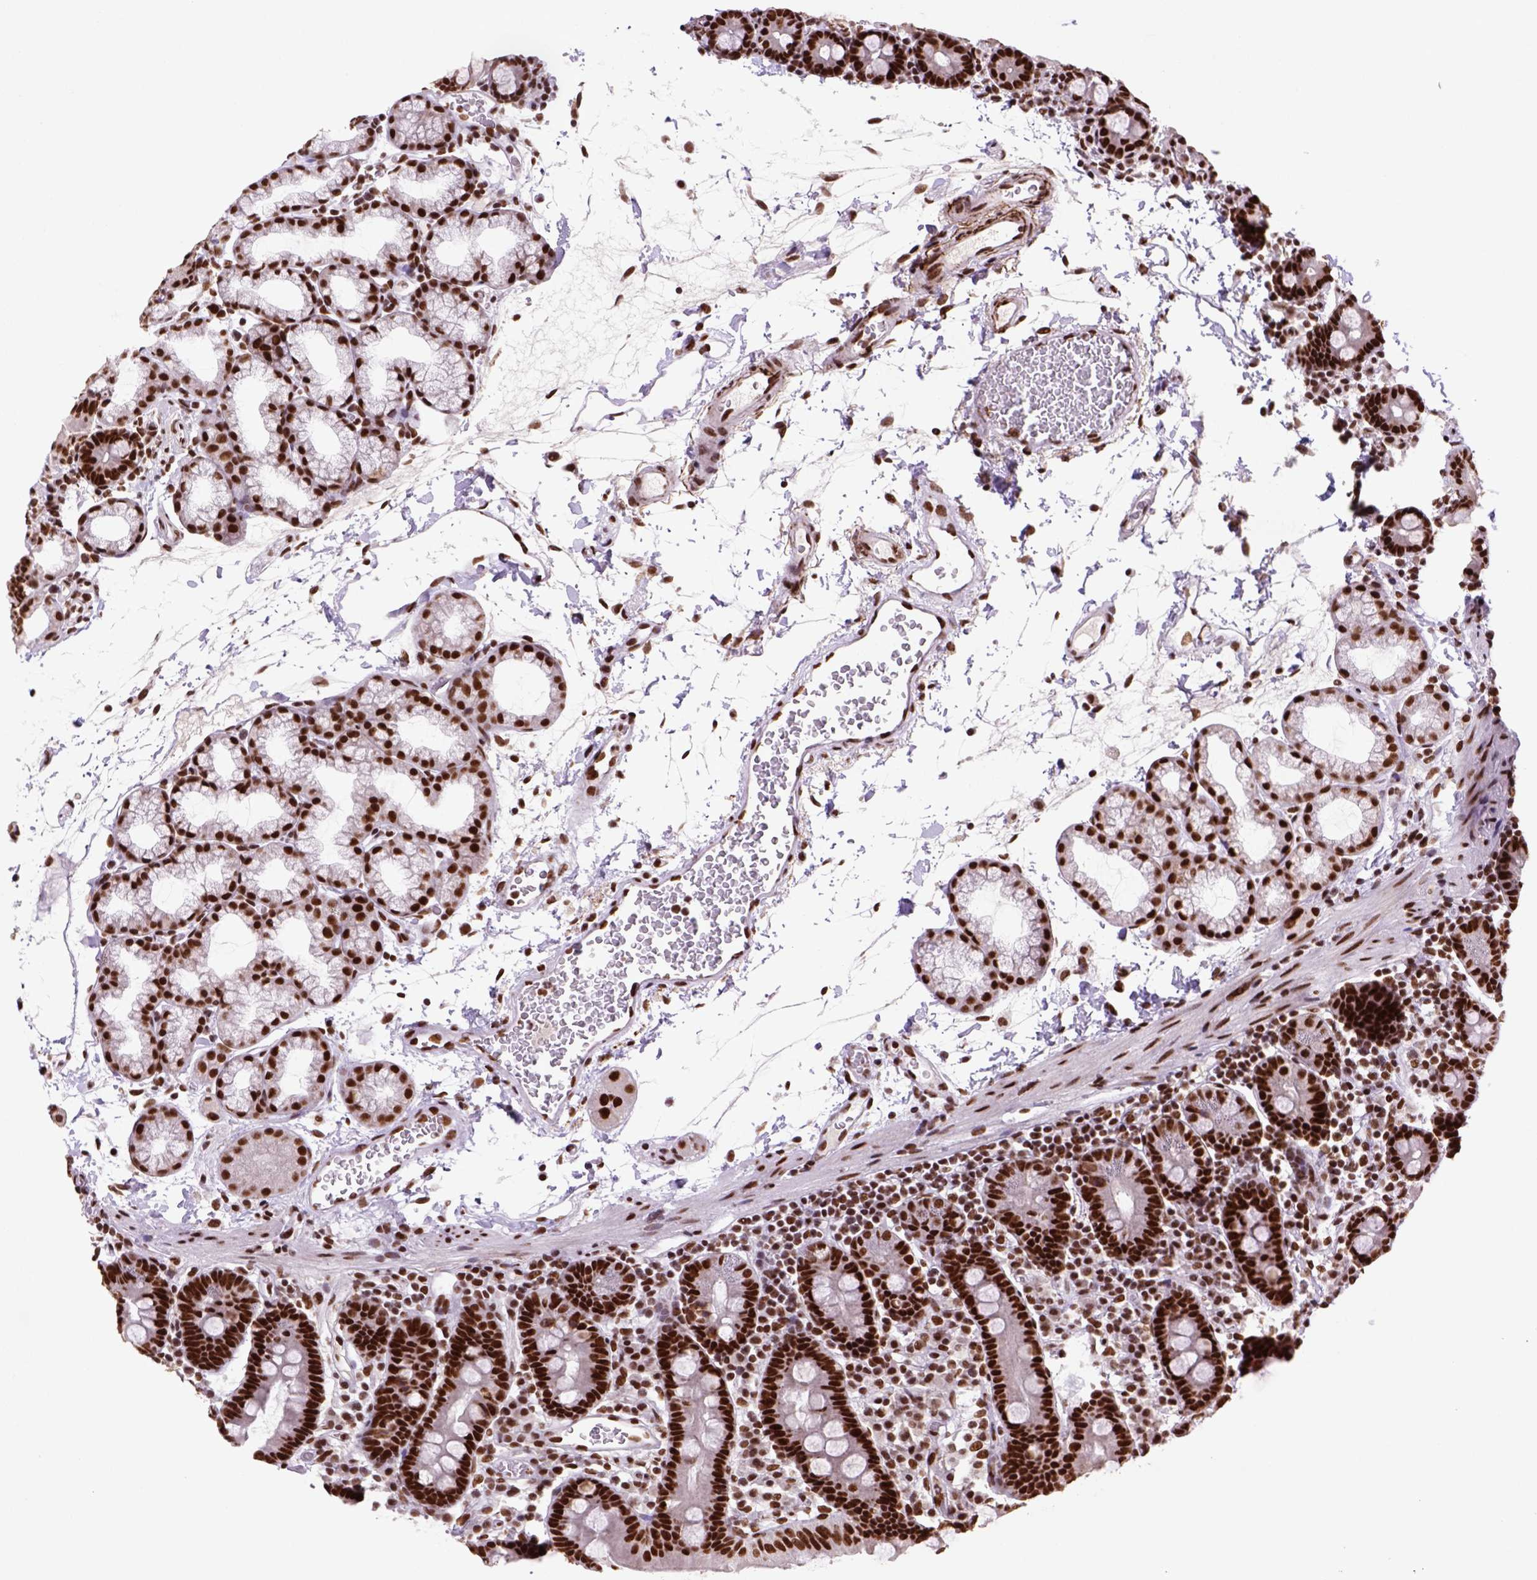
{"staining": {"intensity": "strong", "quantity": ">75%", "location": "nuclear"}, "tissue": "duodenum", "cell_type": "Glandular cells", "image_type": "normal", "snomed": [{"axis": "morphology", "description": "Normal tissue, NOS"}, {"axis": "topography", "description": "Pancreas"}, {"axis": "topography", "description": "Duodenum"}], "caption": "An immunohistochemistry (IHC) photomicrograph of benign tissue is shown. Protein staining in brown highlights strong nuclear positivity in duodenum within glandular cells. The staining was performed using DAB, with brown indicating positive protein expression. Nuclei are stained blue with hematoxylin.", "gene": "NSMCE2", "patient": {"sex": "male", "age": 59}}